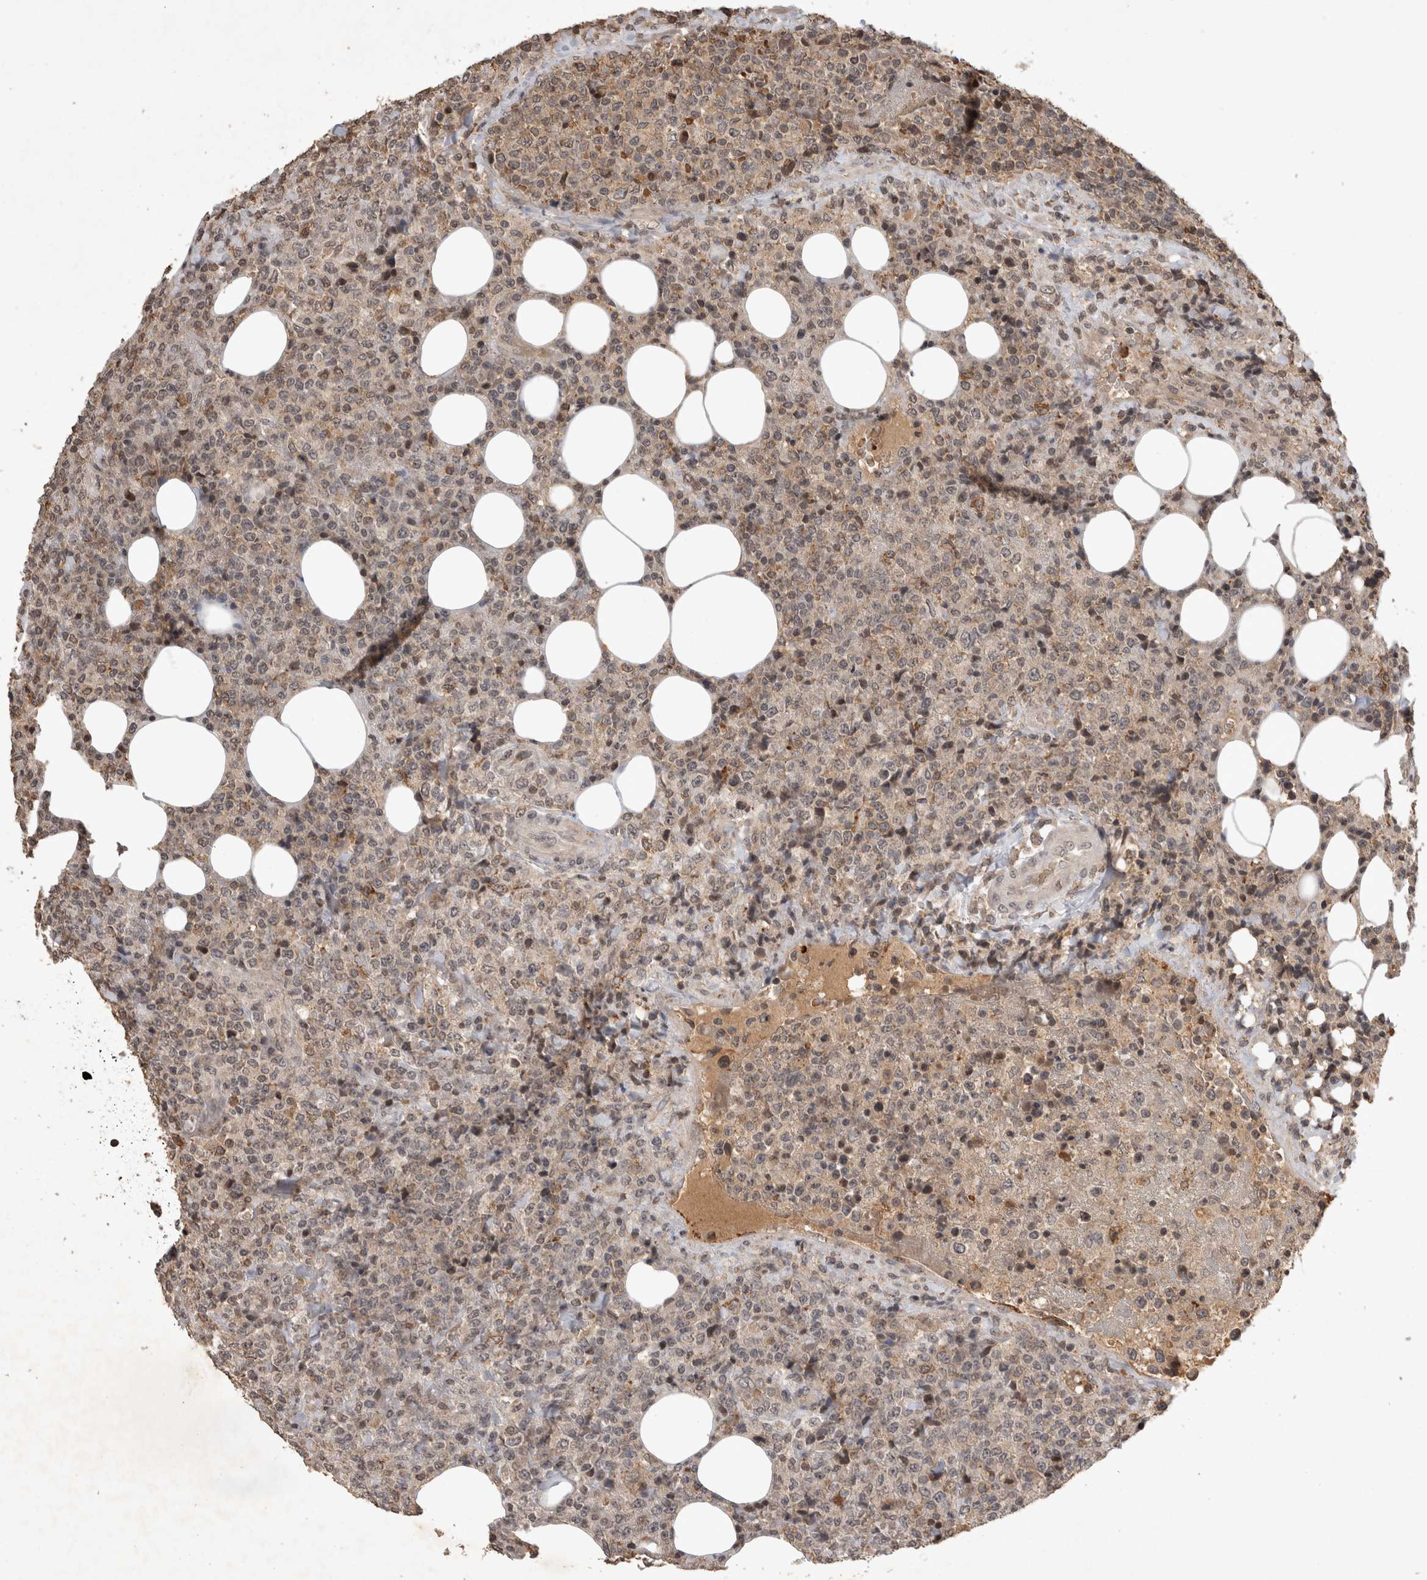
{"staining": {"intensity": "negative", "quantity": "none", "location": "none"}, "tissue": "lymphoma", "cell_type": "Tumor cells", "image_type": "cancer", "snomed": [{"axis": "morphology", "description": "Malignant lymphoma, non-Hodgkin's type, High grade"}, {"axis": "topography", "description": "Lymph node"}], "caption": "Immunohistochemical staining of lymphoma demonstrates no significant staining in tumor cells.", "gene": "HRK", "patient": {"sex": "male", "age": 13}}